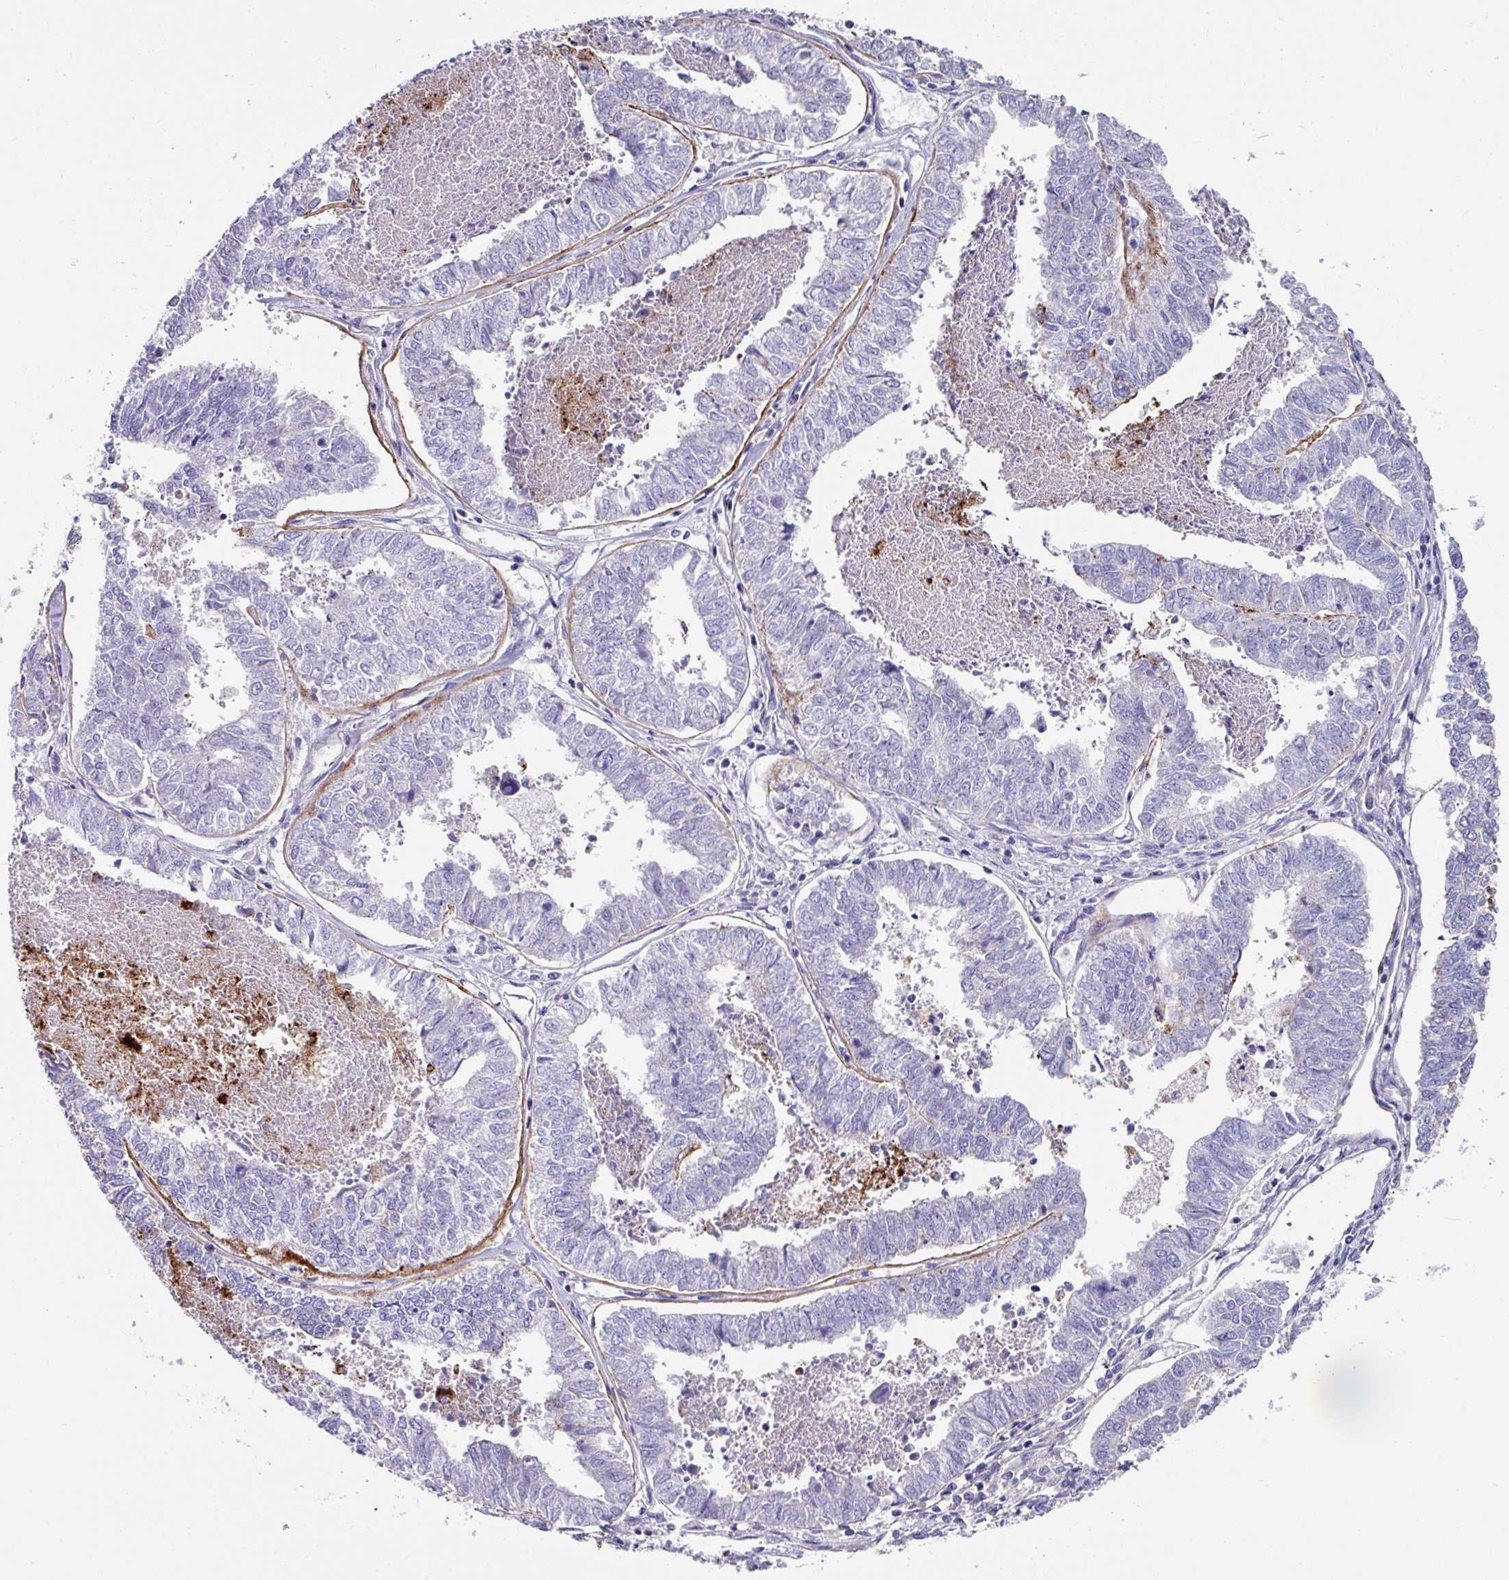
{"staining": {"intensity": "negative", "quantity": "none", "location": "none"}, "tissue": "endometrial cancer", "cell_type": "Tumor cells", "image_type": "cancer", "snomed": [{"axis": "morphology", "description": "Adenocarcinoma, NOS"}, {"axis": "topography", "description": "Endometrium"}], "caption": "This photomicrograph is of endometrial cancer (adenocarcinoma) stained with IHC to label a protein in brown with the nuclei are counter-stained blue. There is no expression in tumor cells.", "gene": "CLDN1", "patient": {"sex": "female", "age": 73}}